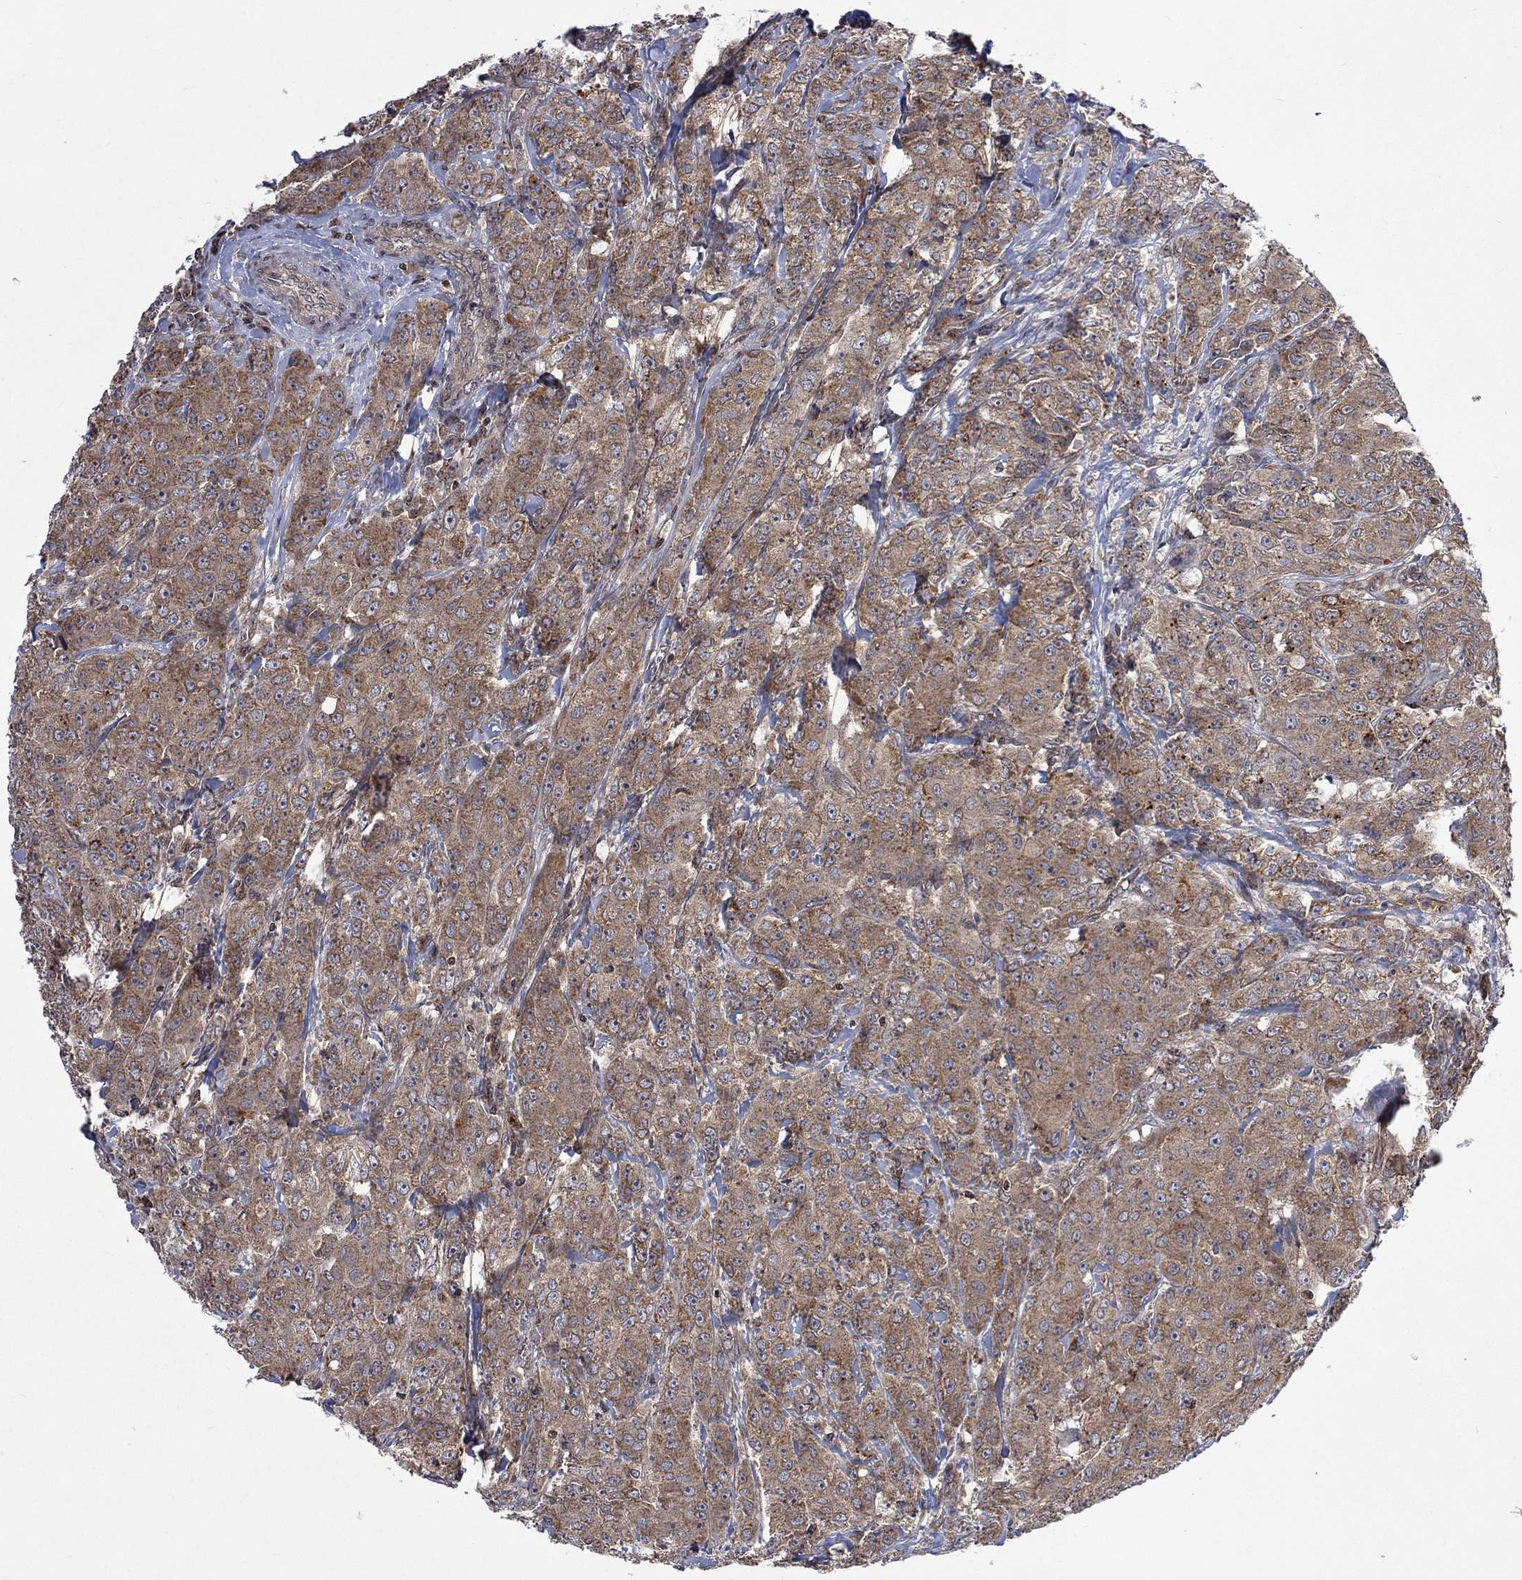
{"staining": {"intensity": "moderate", "quantity": ">75%", "location": "cytoplasmic/membranous"}, "tissue": "breast cancer", "cell_type": "Tumor cells", "image_type": "cancer", "snomed": [{"axis": "morphology", "description": "Duct carcinoma"}, {"axis": "topography", "description": "Breast"}], "caption": "Breast cancer (invasive ductal carcinoma) stained with DAB (3,3'-diaminobenzidine) immunohistochemistry (IHC) exhibits medium levels of moderate cytoplasmic/membranous positivity in approximately >75% of tumor cells. (Brightfield microscopy of DAB IHC at high magnification).", "gene": "TMEM33", "patient": {"sex": "female", "age": 43}}